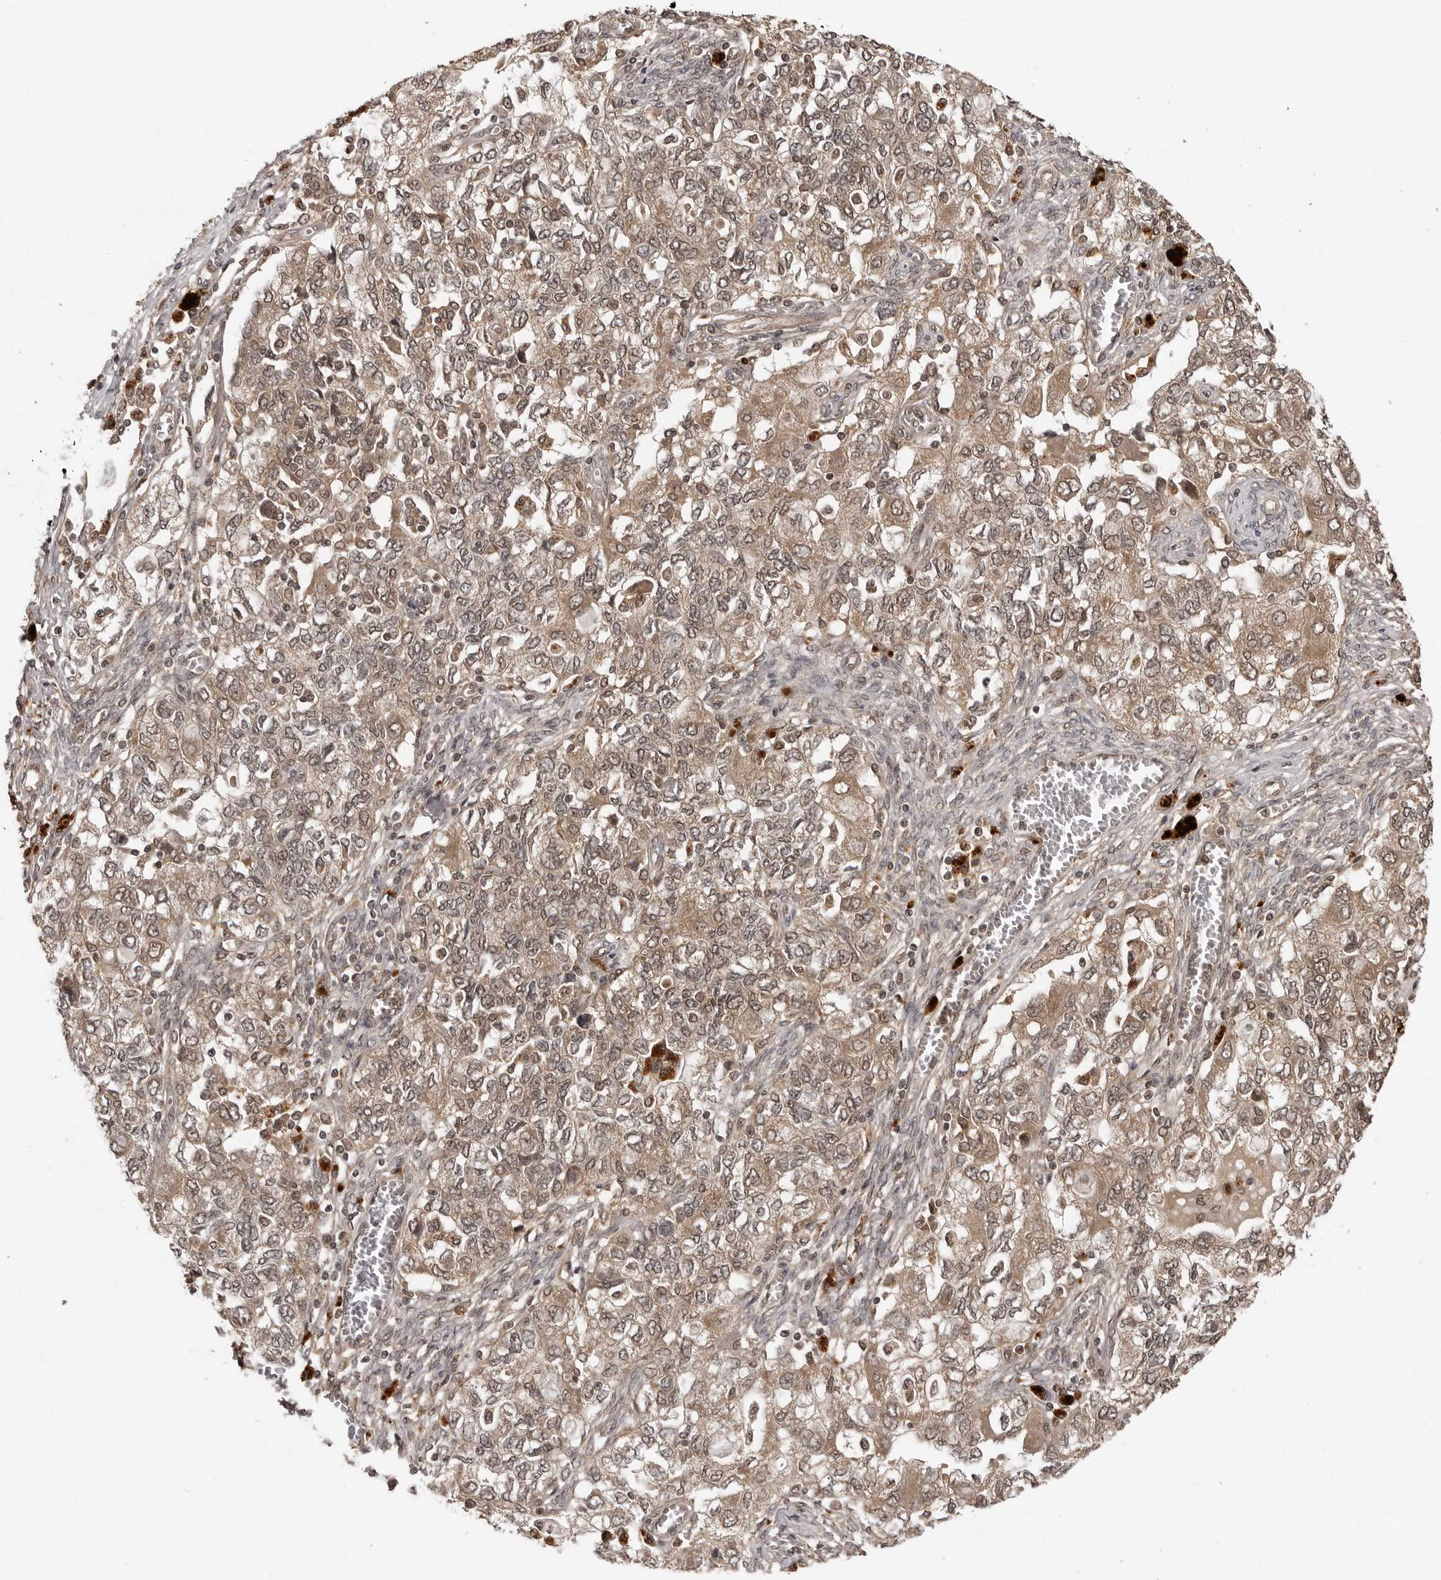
{"staining": {"intensity": "moderate", "quantity": ">75%", "location": "cytoplasmic/membranous,nuclear"}, "tissue": "ovarian cancer", "cell_type": "Tumor cells", "image_type": "cancer", "snomed": [{"axis": "morphology", "description": "Carcinoma, NOS"}, {"axis": "morphology", "description": "Cystadenocarcinoma, serous, NOS"}, {"axis": "topography", "description": "Ovary"}], "caption": "Ovarian carcinoma stained with a protein marker demonstrates moderate staining in tumor cells.", "gene": "IL24", "patient": {"sex": "female", "age": 69}}